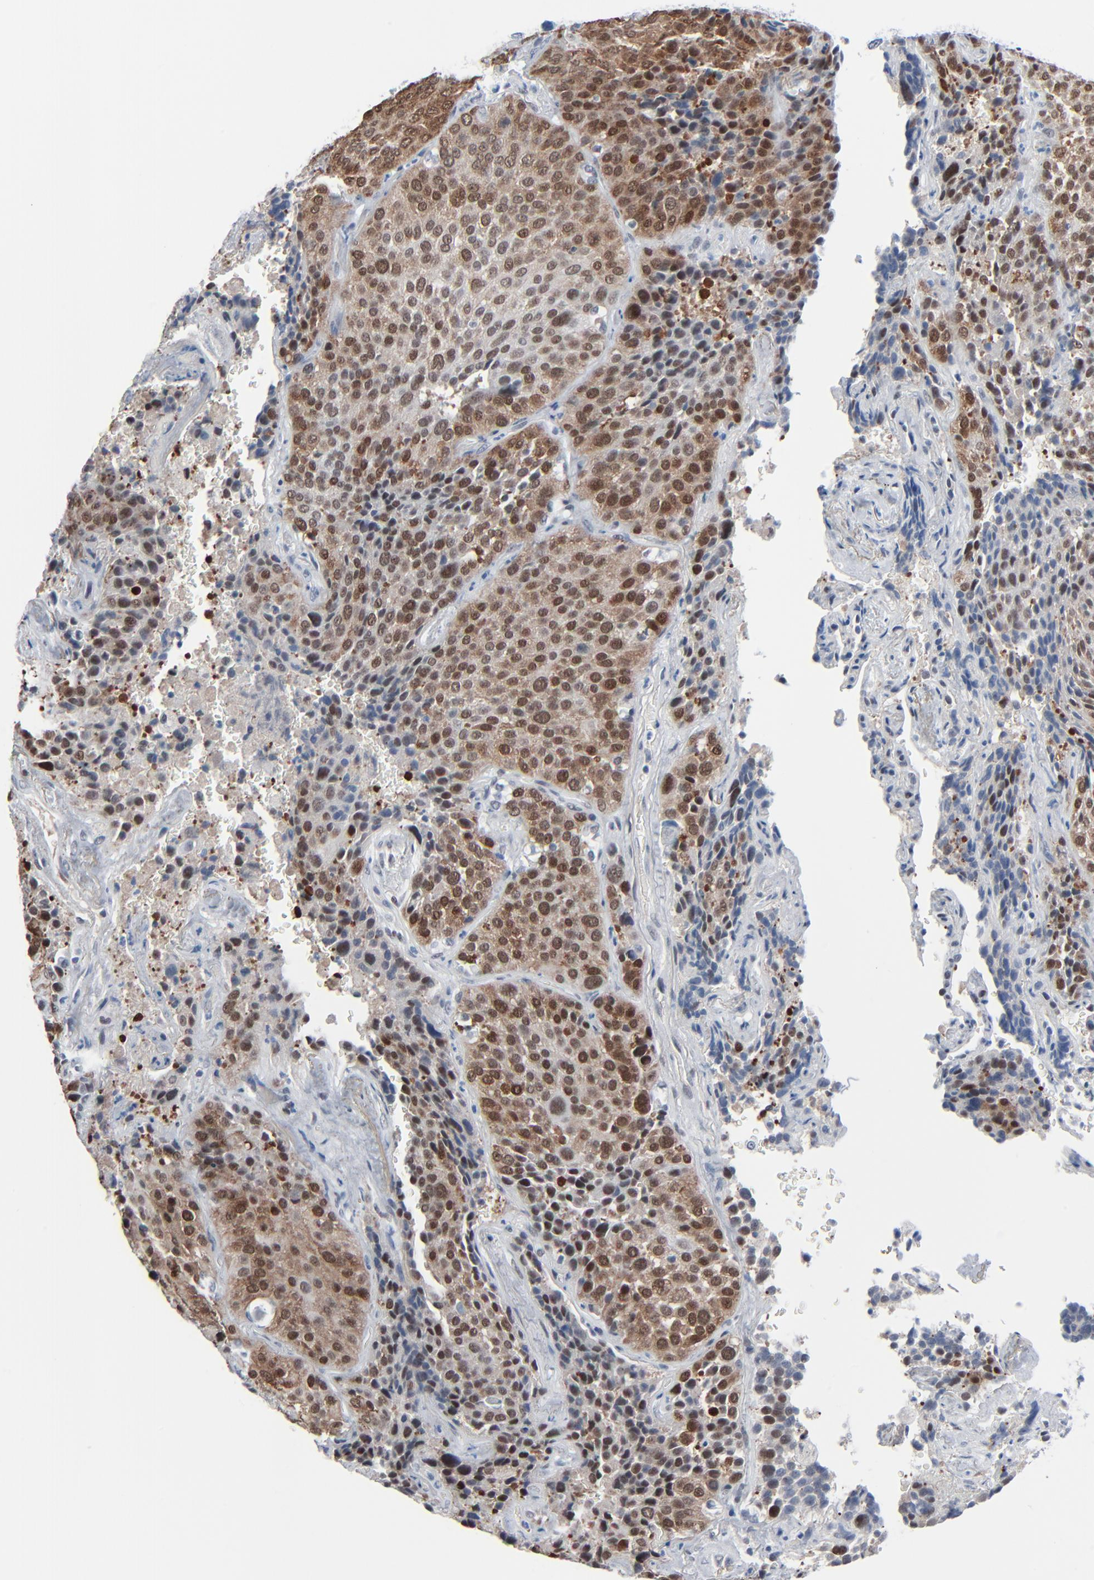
{"staining": {"intensity": "strong", "quantity": ">75%", "location": "cytoplasmic/membranous,nuclear"}, "tissue": "lung cancer", "cell_type": "Tumor cells", "image_type": "cancer", "snomed": [{"axis": "morphology", "description": "Squamous cell carcinoma, NOS"}, {"axis": "topography", "description": "Lung"}], "caption": "IHC image of lung cancer stained for a protein (brown), which exhibits high levels of strong cytoplasmic/membranous and nuclear expression in about >75% of tumor cells.", "gene": "SIRT1", "patient": {"sex": "male", "age": 54}}